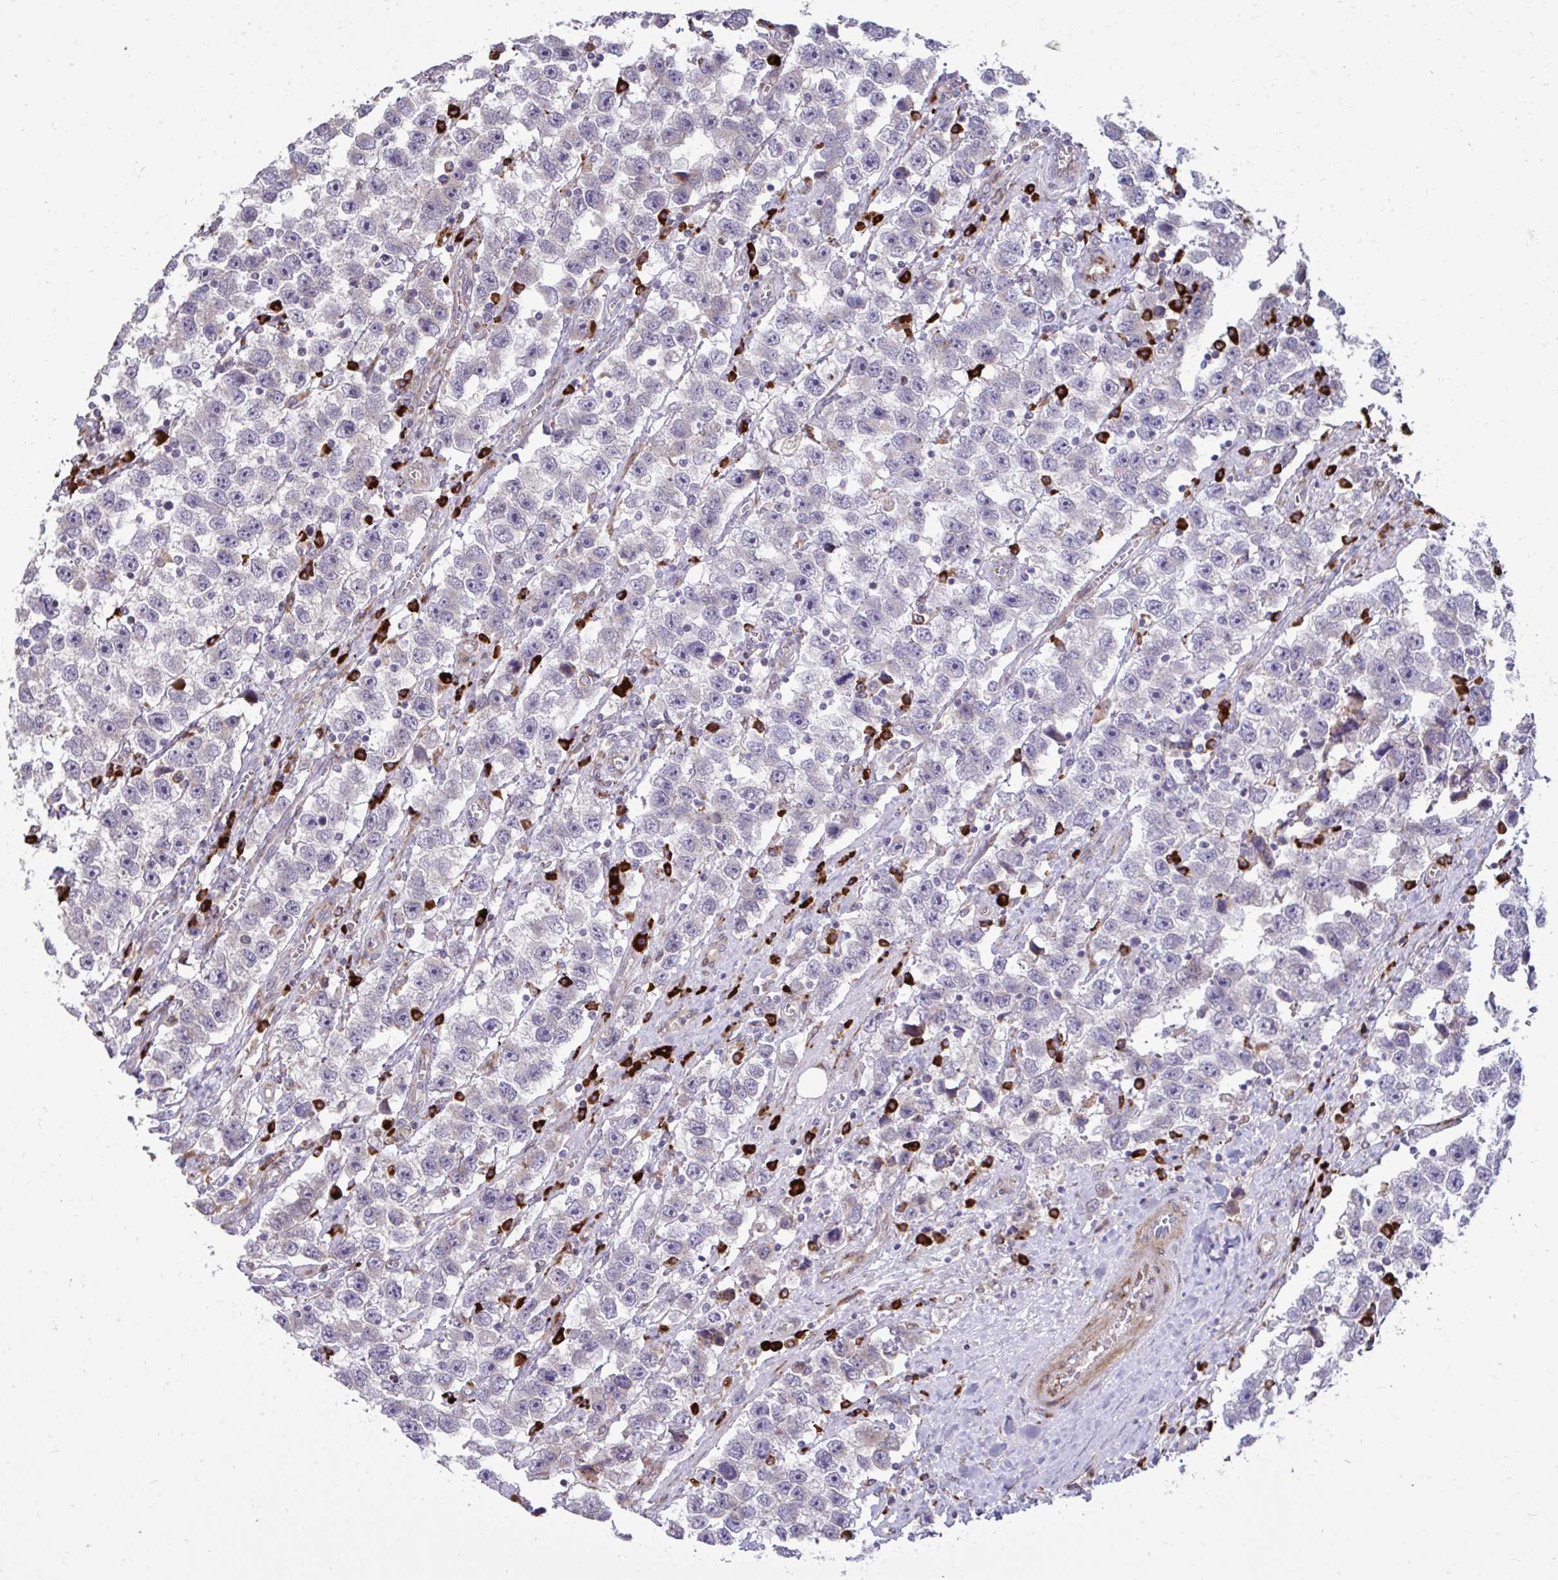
{"staining": {"intensity": "negative", "quantity": "none", "location": "none"}, "tissue": "testis cancer", "cell_type": "Tumor cells", "image_type": "cancer", "snomed": [{"axis": "morphology", "description": "Seminoma, NOS"}, {"axis": "topography", "description": "Testis"}], "caption": "A high-resolution photomicrograph shows immunohistochemistry staining of testis cancer (seminoma), which demonstrates no significant positivity in tumor cells. (DAB IHC, high magnification).", "gene": "LIMS1", "patient": {"sex": "male", "age": 33}}